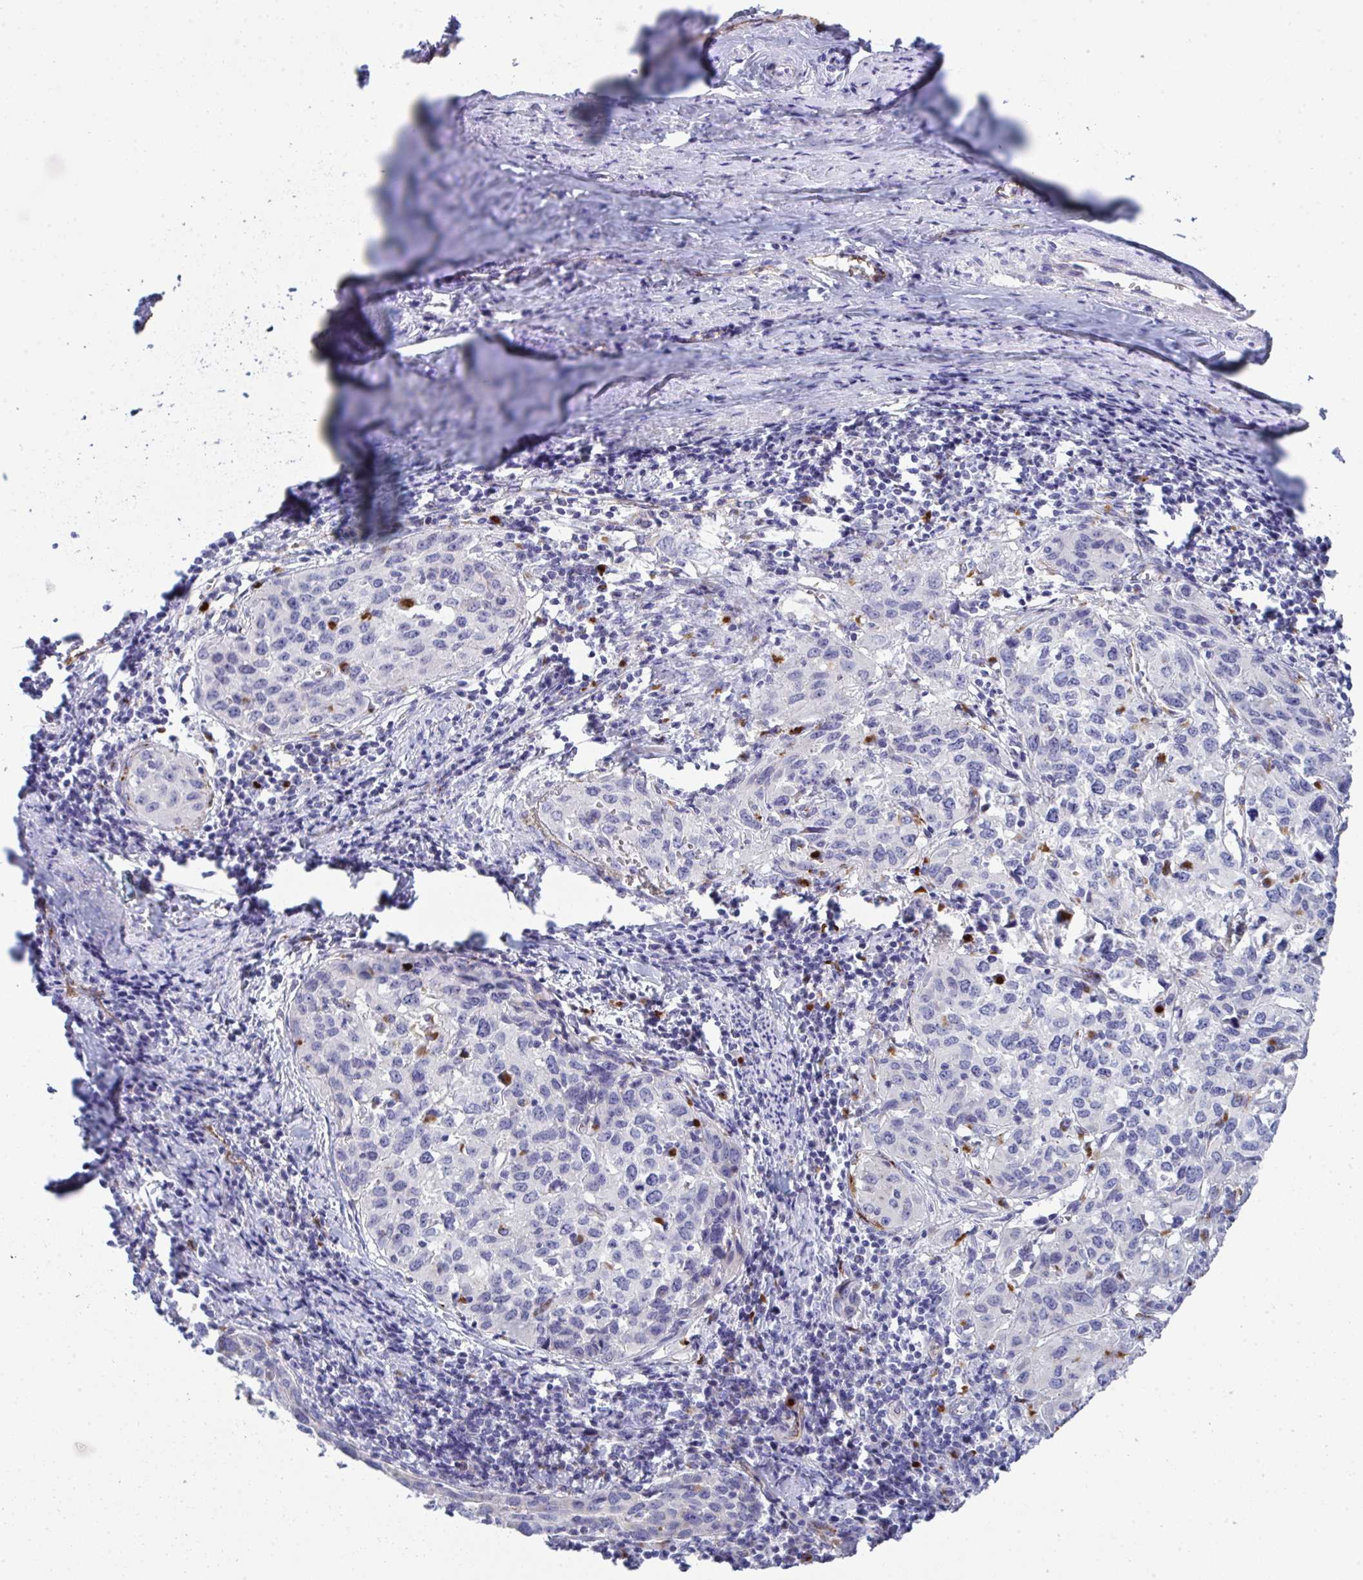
{"staining": {"intensity": "negative", "quantity": "none", "location": "none"}, "tissue": "cervical cancer", "cell_type": "Tumor cells", "image_type": "cancer", "snomed": [{"axis": "morphology", "description": "Squamous cell carcinoma, NOS"}, {"axis": "topography", "description": "Cervix"}], "caption": "This is a photomicrograph of immunohistochemistry (IHC) staining of cervical cancer, which shows no staining in tumor cells.", "gene": "TOR1AIP2", "patient": {"sex": "female", "age": 51}}